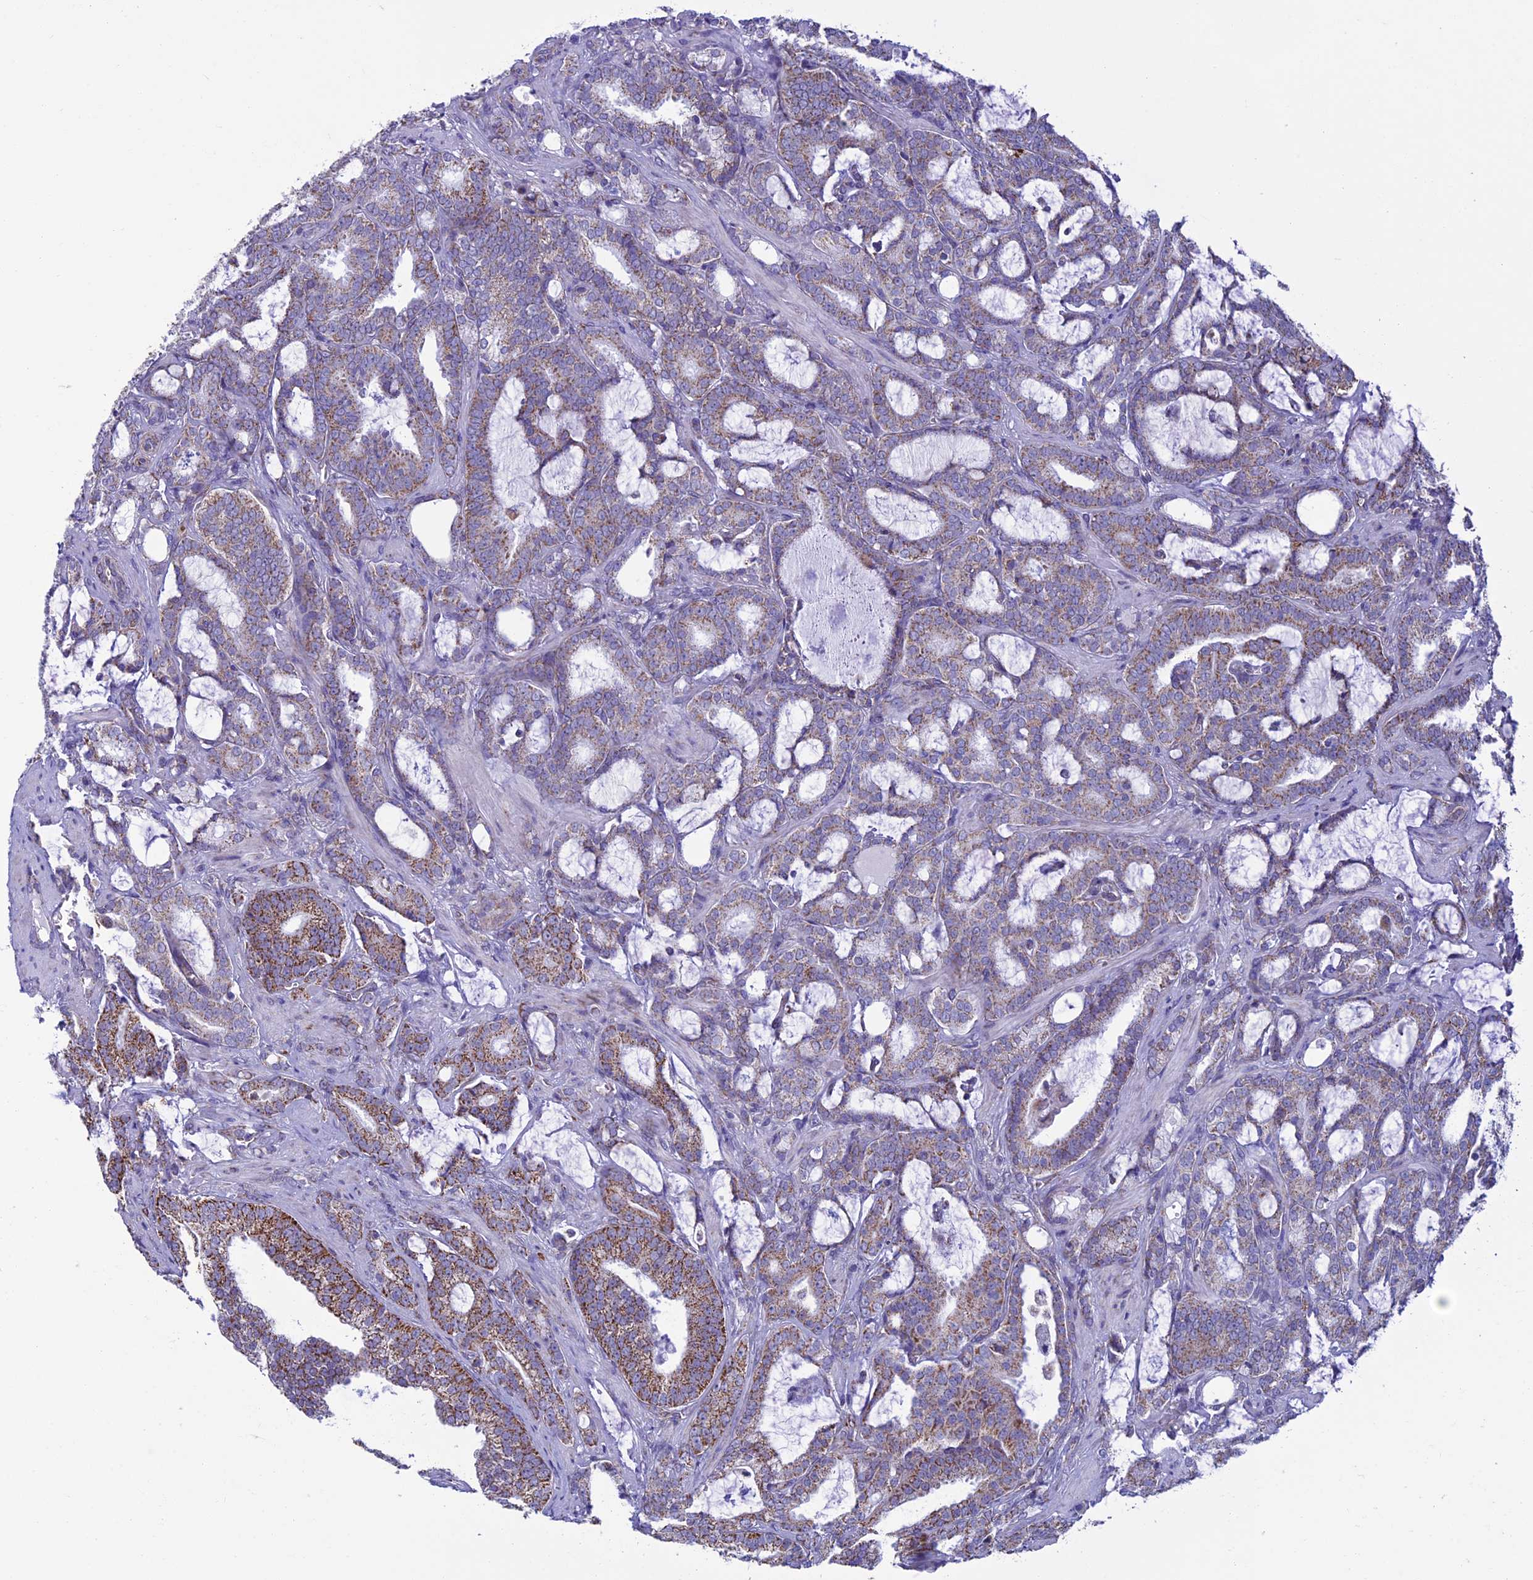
{"staining": {"intensity": "moderate", "quantity": "25%-75%", "location": "cytoplasmic/membranous"}, "tissue": "prostate cancer", "cell_type": "Tumor cells", "image_type": "cancer", "snomed": [{"axis": "morphology", "description": "Adenocarcinoma, High grade"}, {"axis": "topography", "description": "Prostate and seminal vesicle, NOS"}], "caption": "This is an image of IHC staining of prostate adenocarcinoma (high-grade), which shows moderate expression in the cytoplasmic/membranous of tumor cells.", "gene": "MFSD12", "patient": {"sex": "male", "age": 67}}